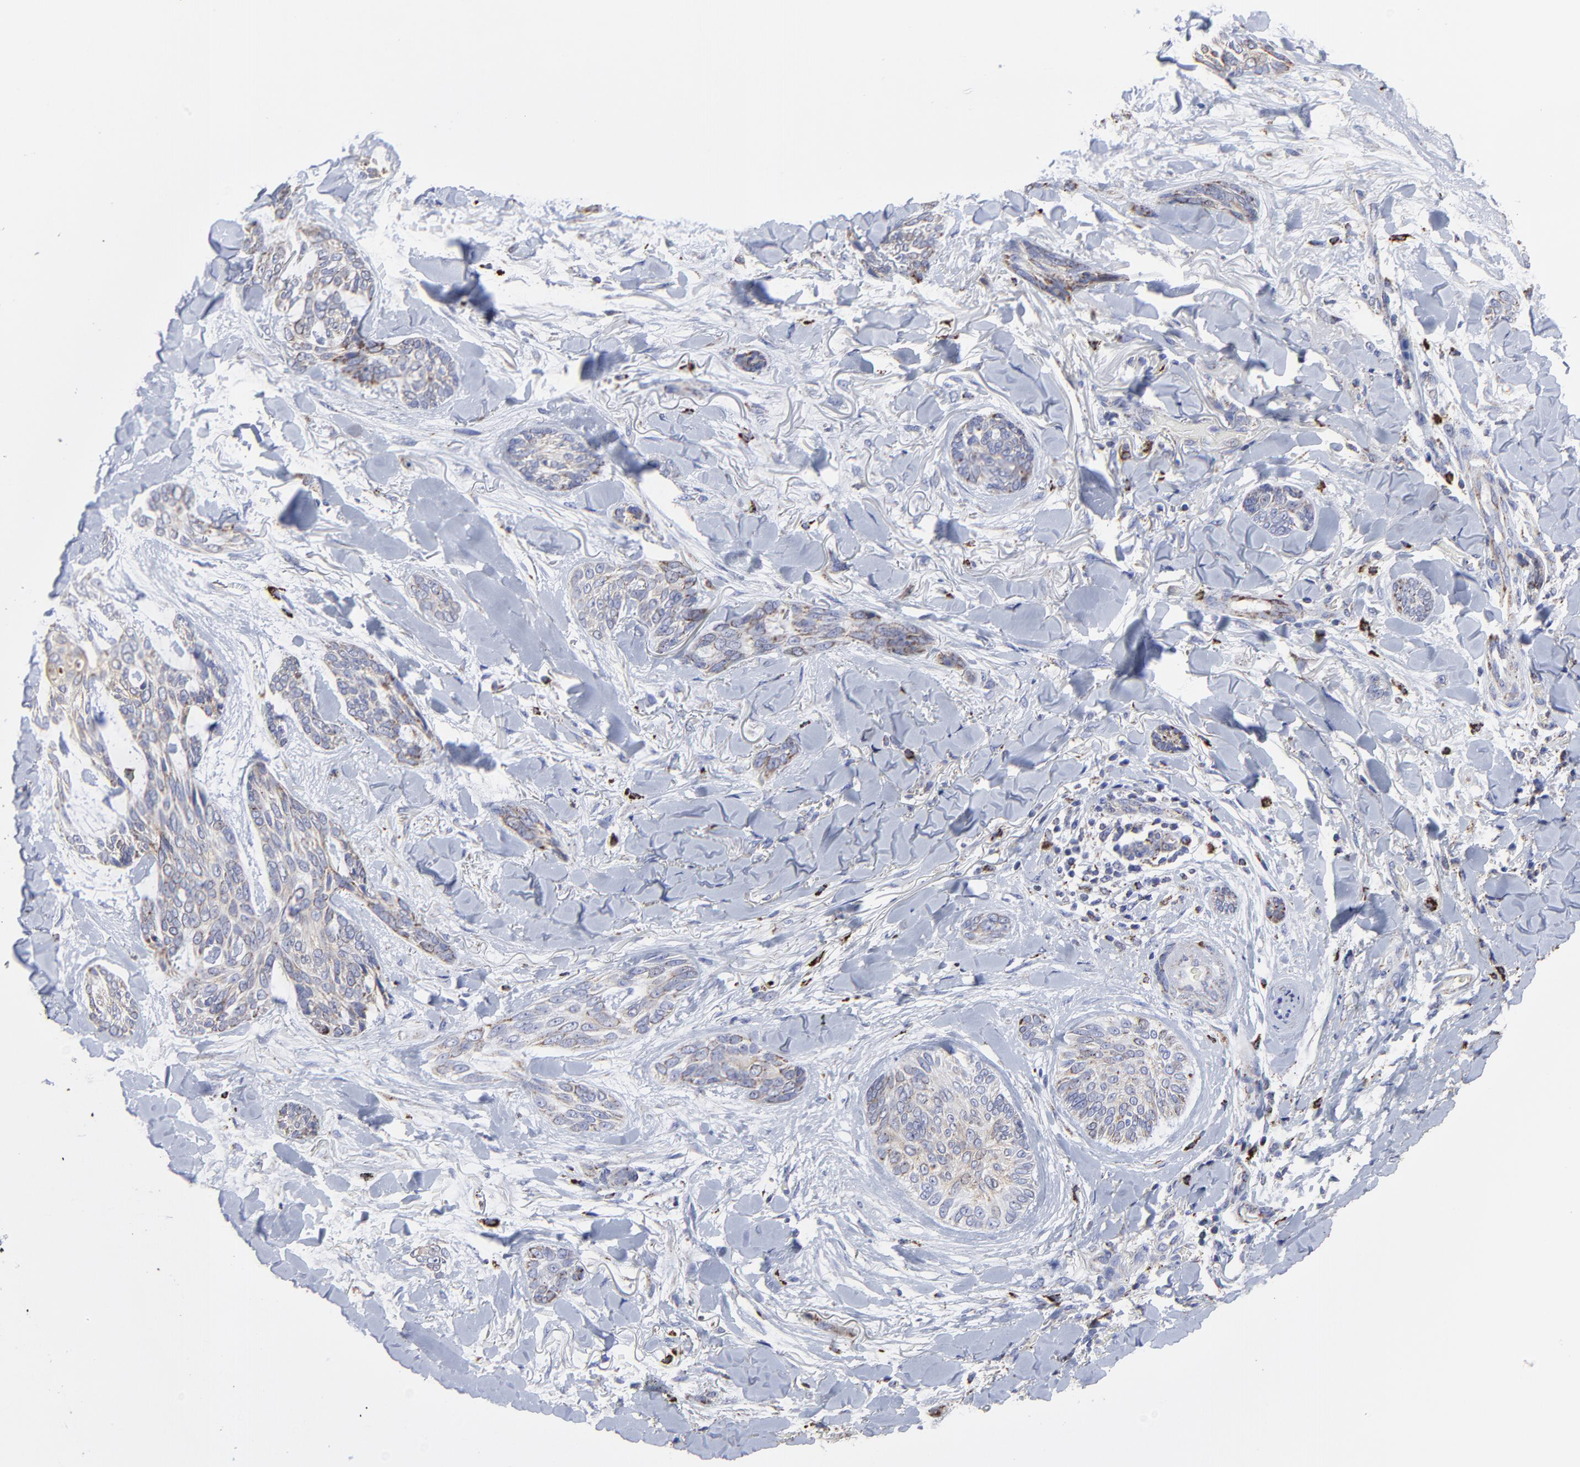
{"staining": {"intensity": "weak", "quantity": "25%-75%", "location": "cytoplasmic/membranous"}, "tissue": "skin cancer", "cell_type": "Tumor cells", "image_type": "cancer", "snomed": [{"axis": "morphology", "description": "Normal tissue, NOS"}, {"axis": "morphology", "description": "Basal cell carcinoma"}, {"axis": "topography", "description": "Skin"}], "caption": "A micrograph of human skin basal cell carcinoma stained for a protein displays weak cytoplasmic/membranous brown staining in tumor cells.", "gene": "PINK1", "patient": {"sex": "female", "age": 71}}